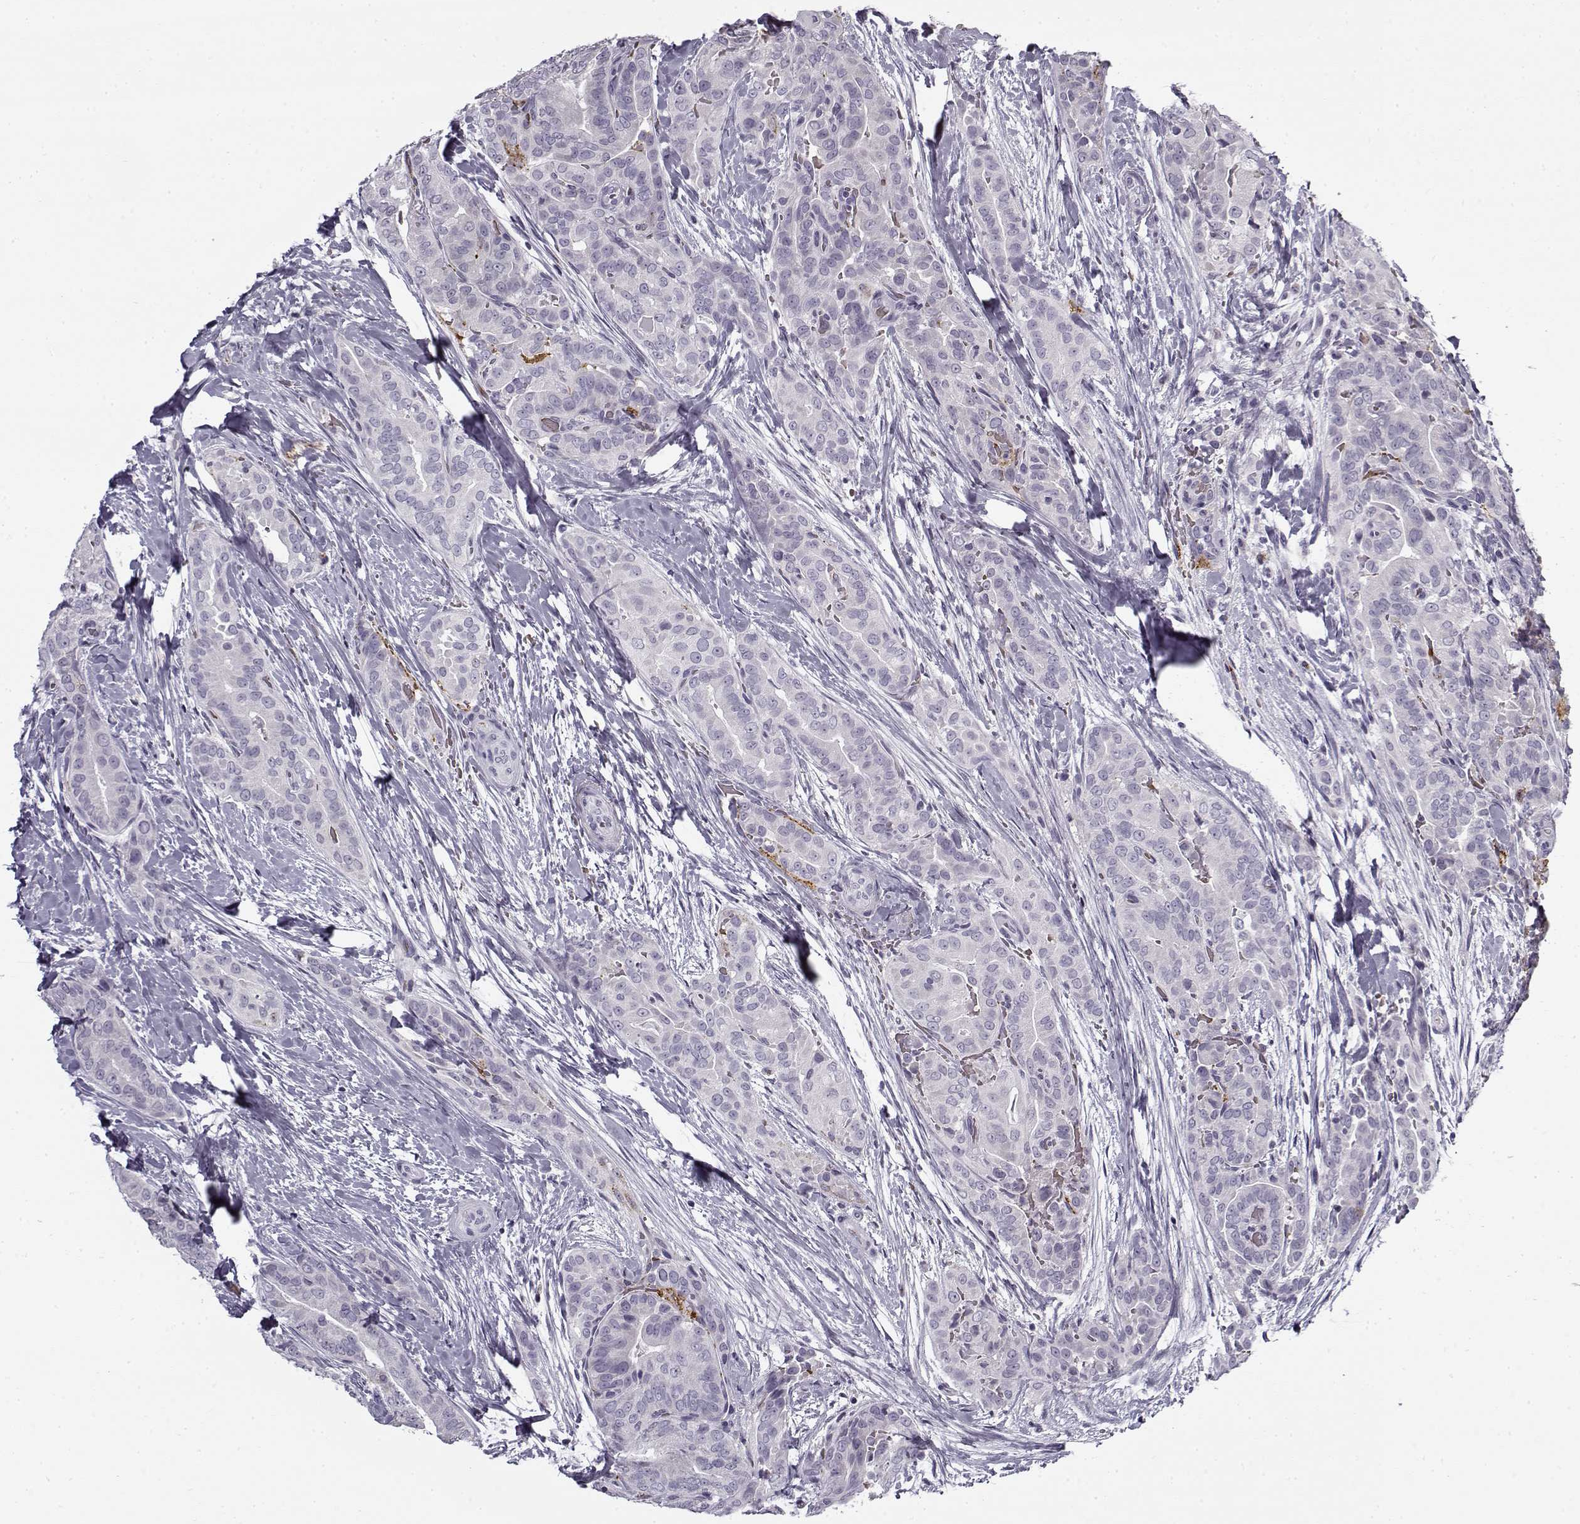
{"staining": {"intensity": "negative", "quantity": "none", "location": "none"}, "tissue": "thyroid cancer", "cell_type": "Tumor cells", "image_type": "cancer", "snomed": [{"axis": "morphology", "description": "Papillary adenocarcinoma, NOS"}, {"axis": "topography", "description": "Thyroid gland"}], "caption": "An immunohistochemistry image of papillary adenocarcinoma (thyroid) is shown. There is no staining in tumor cells of papillary adenocarcinoma (thyroid).", "gene": "SNCA", "patient": {"sex": "male", "age": 61}}